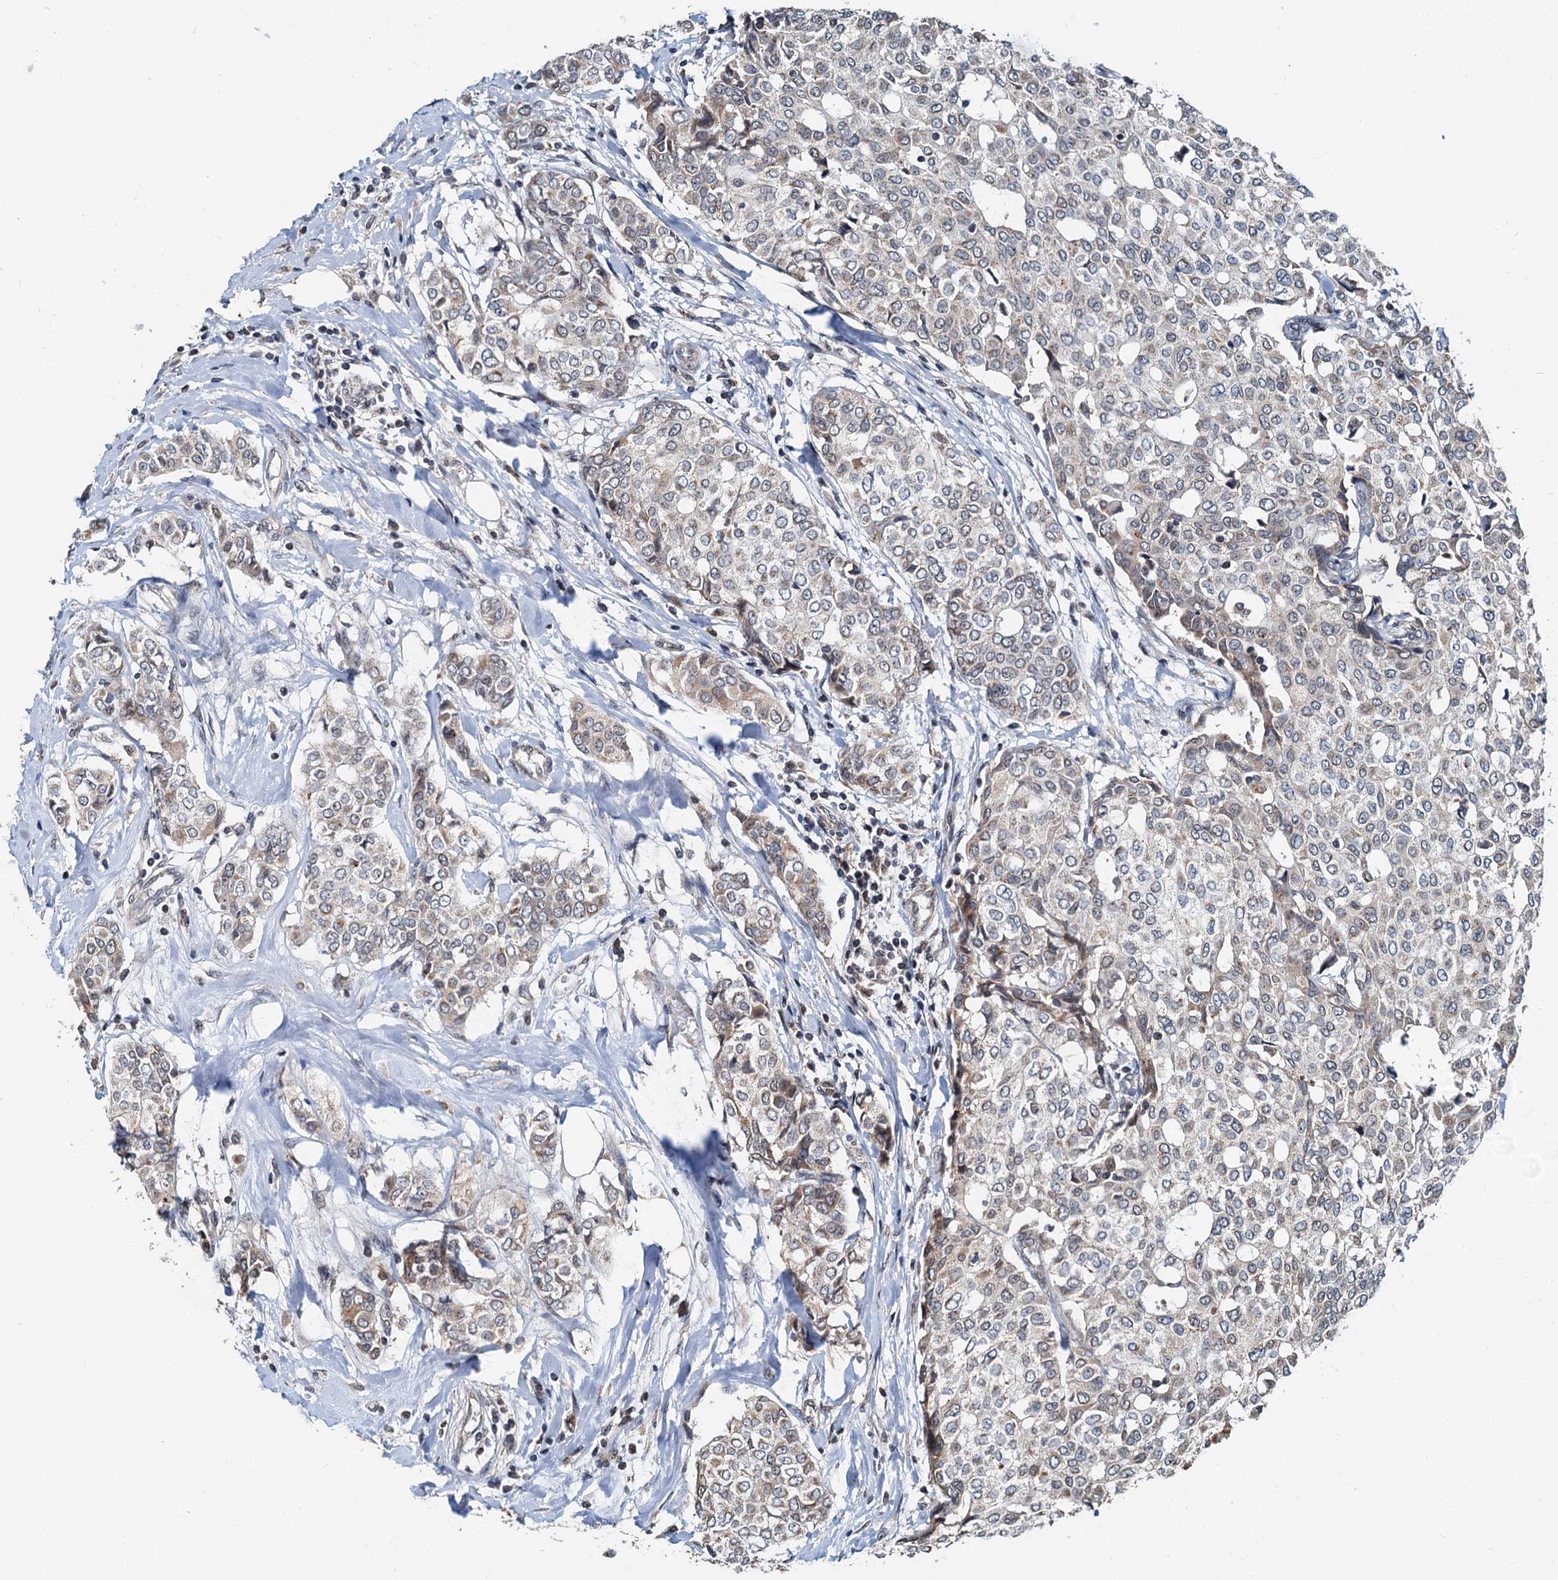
{"staining": {"intensity": "weak", "quantity": "25%-75%", "location": "cytoplasmic/membranous"}, "tissue": "breast cancer", "cell_type": "Tumor cells", "image_type": "cancer", "snomed": [{"axis": "morphology", "description": "Lobular carcinoma"}, {"axis": "topography", "description": "Breast"}], "caption": "This photomicrograph demonstrates lobular carcinoma (breast) stained with immunohistochemistry to label a protein in brown. The cytoplasmic/membranous of tumor cells show weak positivity for the protein. Nuclei are counter-stained blue.", "gene": "MCMBP", "patient": {"sex": "female", "age": 51}}